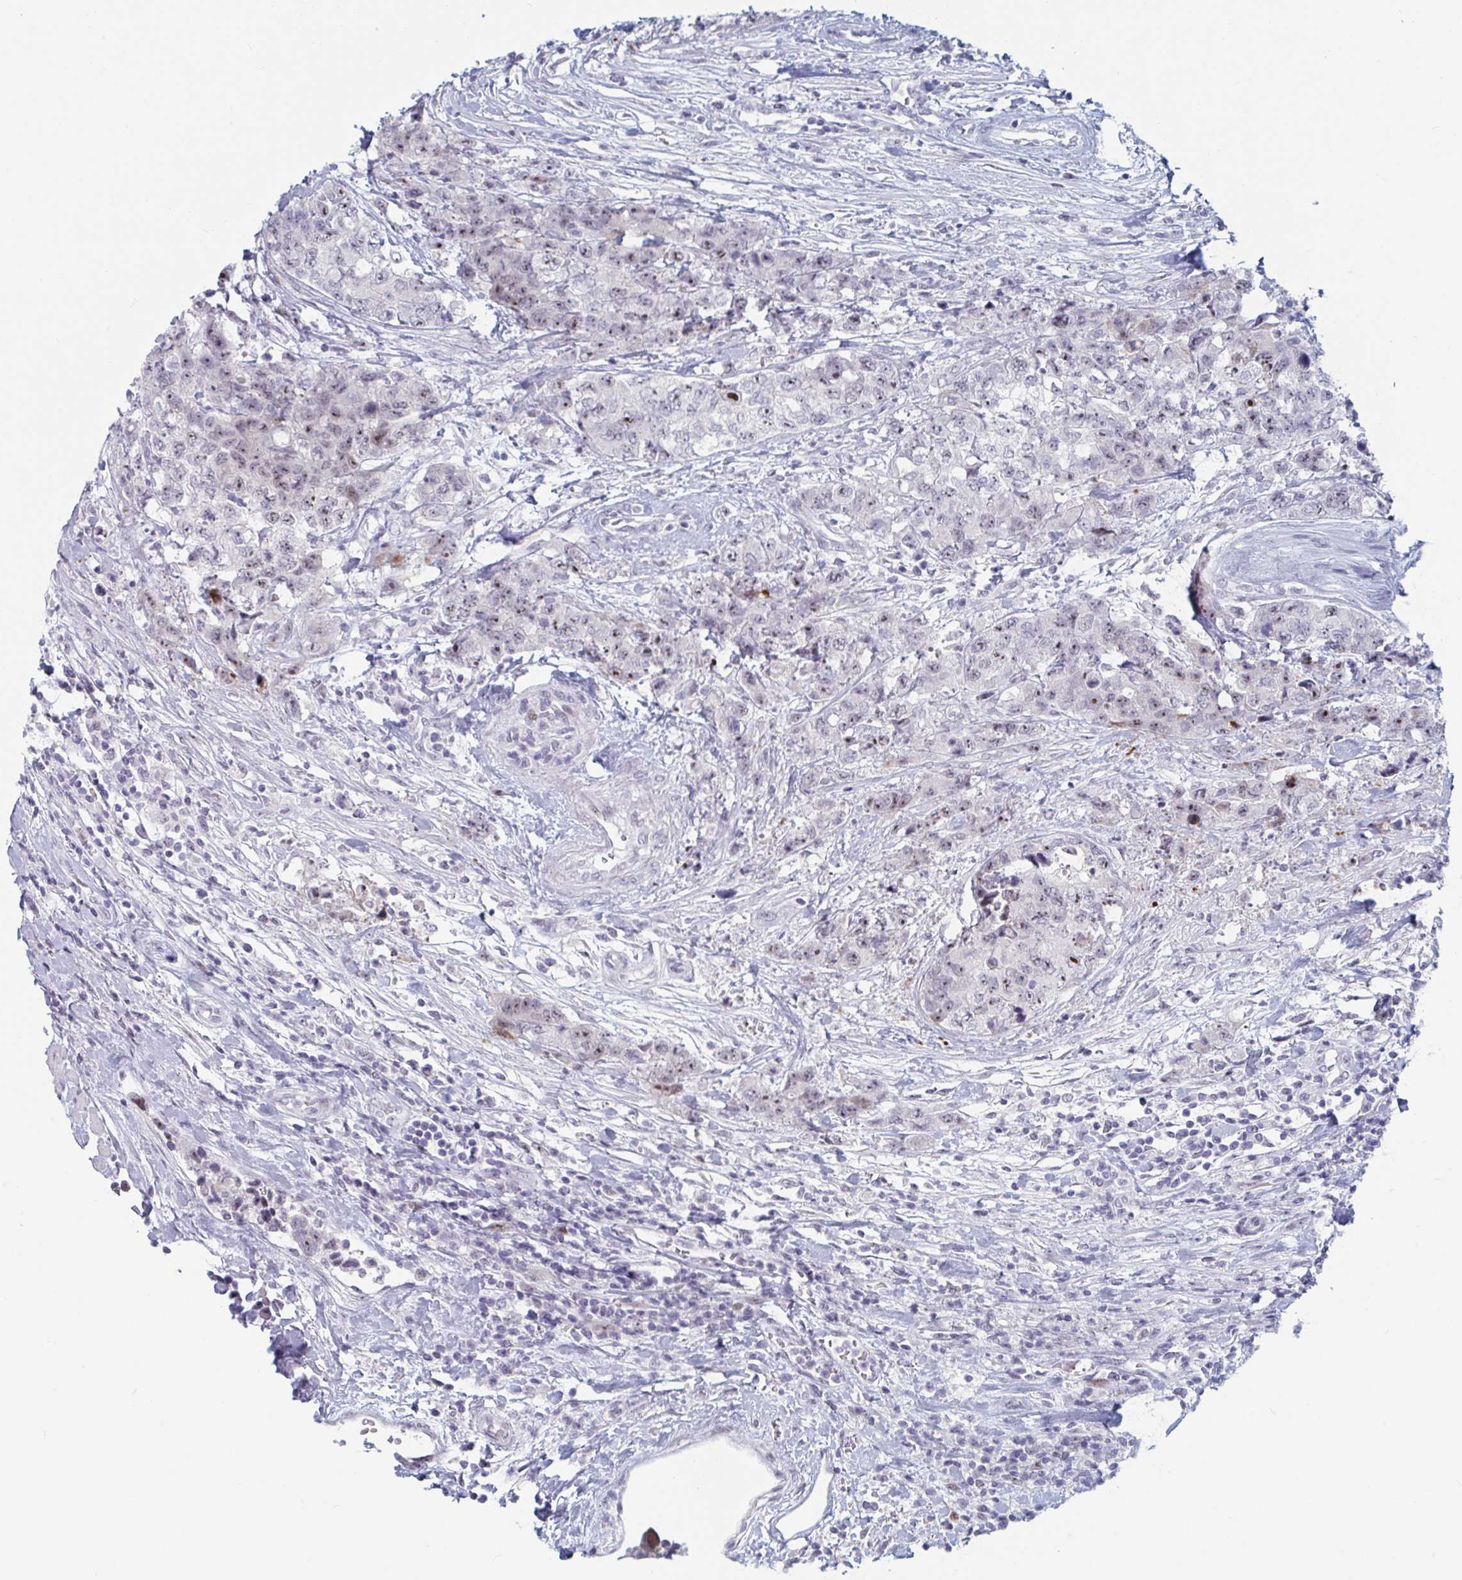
{"staining": {"intensity": "moderate", "quantity": "25%-75%", "location": "nuclear"}, "tissue": "urothelial cancer", "cell_type": "Tumor cells", "image_type": "cancer", "snomed": [{"axis": "morphology", "description": "Urothelial carcinoma, High grade"}, {"axis": "topography", "description": "Urinary bladder"}], "caption": "Immunohistochemistry (IHC) histopathology image of human high-grade urothelial carcinoma stained for a protein (brown), which reveals medium levels of moderate nuclear expression in approximately 25%-75% of tumor cells.", "gene": "NR1H2", "patient": {"sex": "female", "age": 78}}